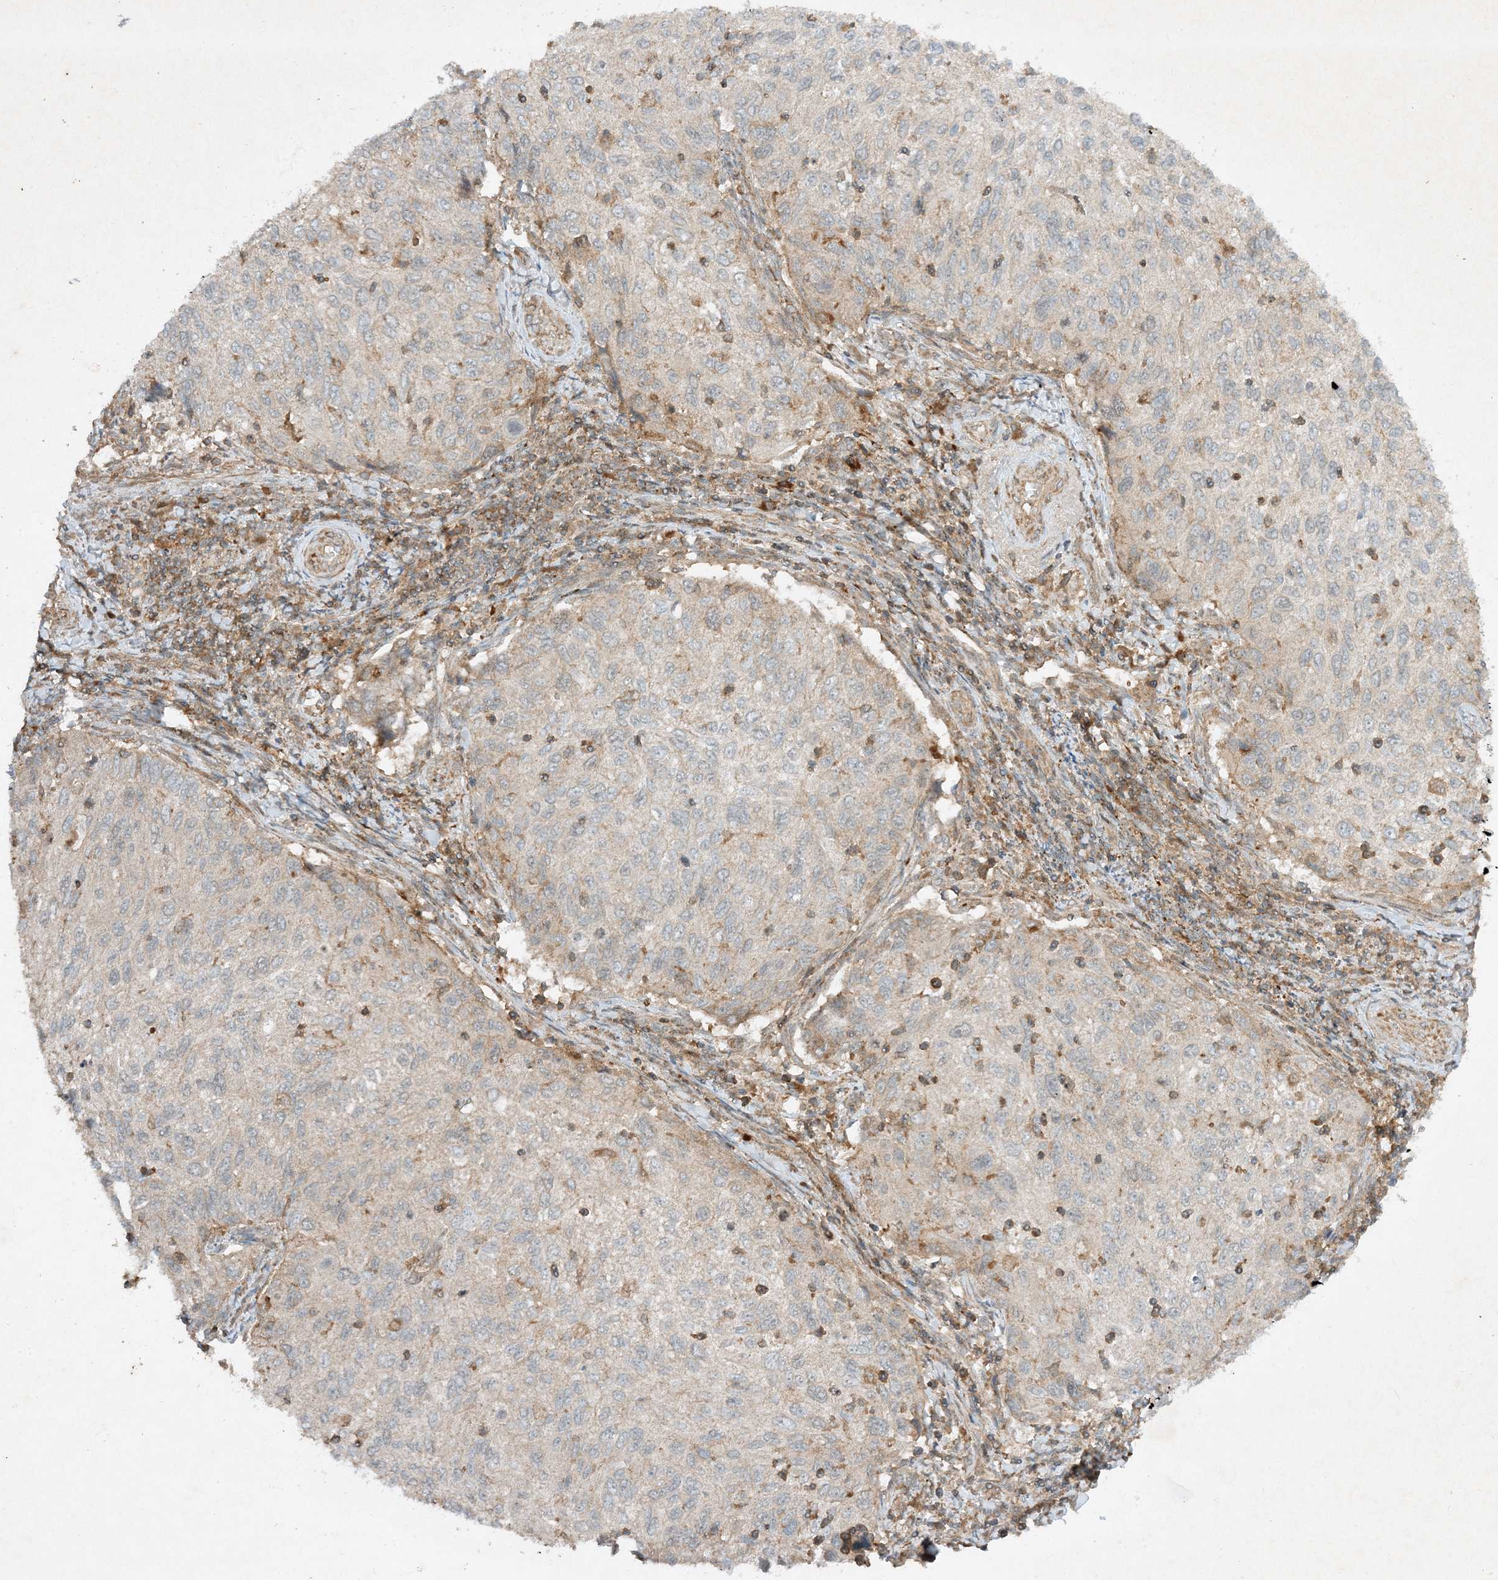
{"staining": {"intensity": "negative", "quantity": "none", "location": "none"}, "tissue": "cervical cancer", "cell_type": "Tumor cells", "image_type": "cancer", "snomed": [{"axis": "morphology", "description": "Squamous cell carcinoma, NOS"}, {"axis": "topography", "description": "Cervix"}], "caption": "Tumor cells are negative for protein expression in human cervical cancer. The staining was performed using DAB (3,3'-diaminobenzidine) to visualize the protein expression in brown, while the nuclei were stained in blue with hematoxylin (Magnification: 20x).", "gene": "XRN1", "patient": {"sex": "female", "age": 70}}